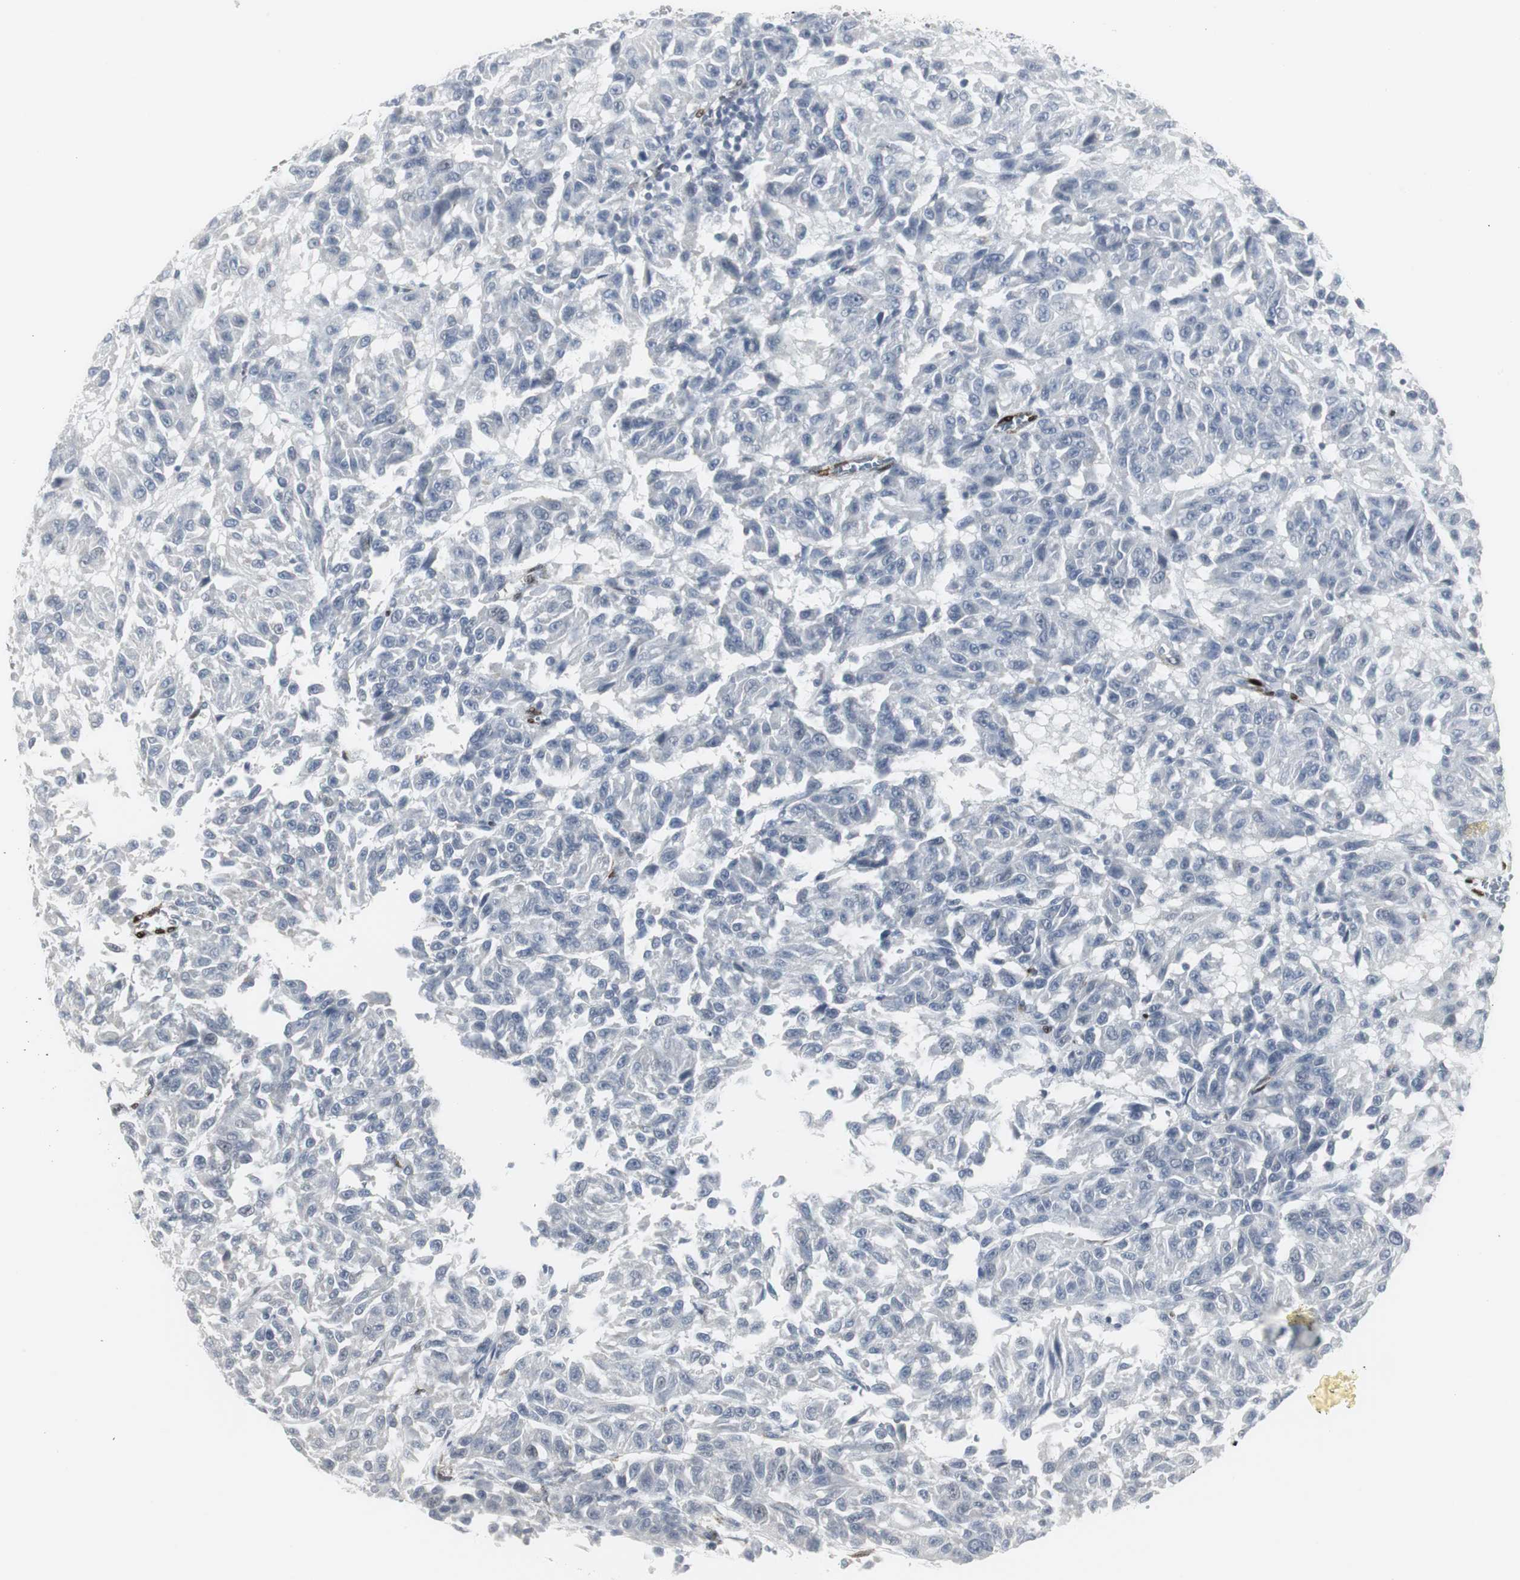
{"staining": {"intensity": "negative", "quantity": "none", "location": "none"}, "tissue": "melanoma", "cell_type": "Tumor cells", "image_type": "cancer", "snomed": [{"axis": "morphology", "description": "Malignant melanoma, Metastatic site"}, {"axis": "topography", "description": "Lung"}], "caption": "The histopathology image exhibits no significant staining in tumor cells of malignant melanoma (metastatic site).", "gene": "PPP1R14A", "patient": {"sex": "male", "age": 64}}